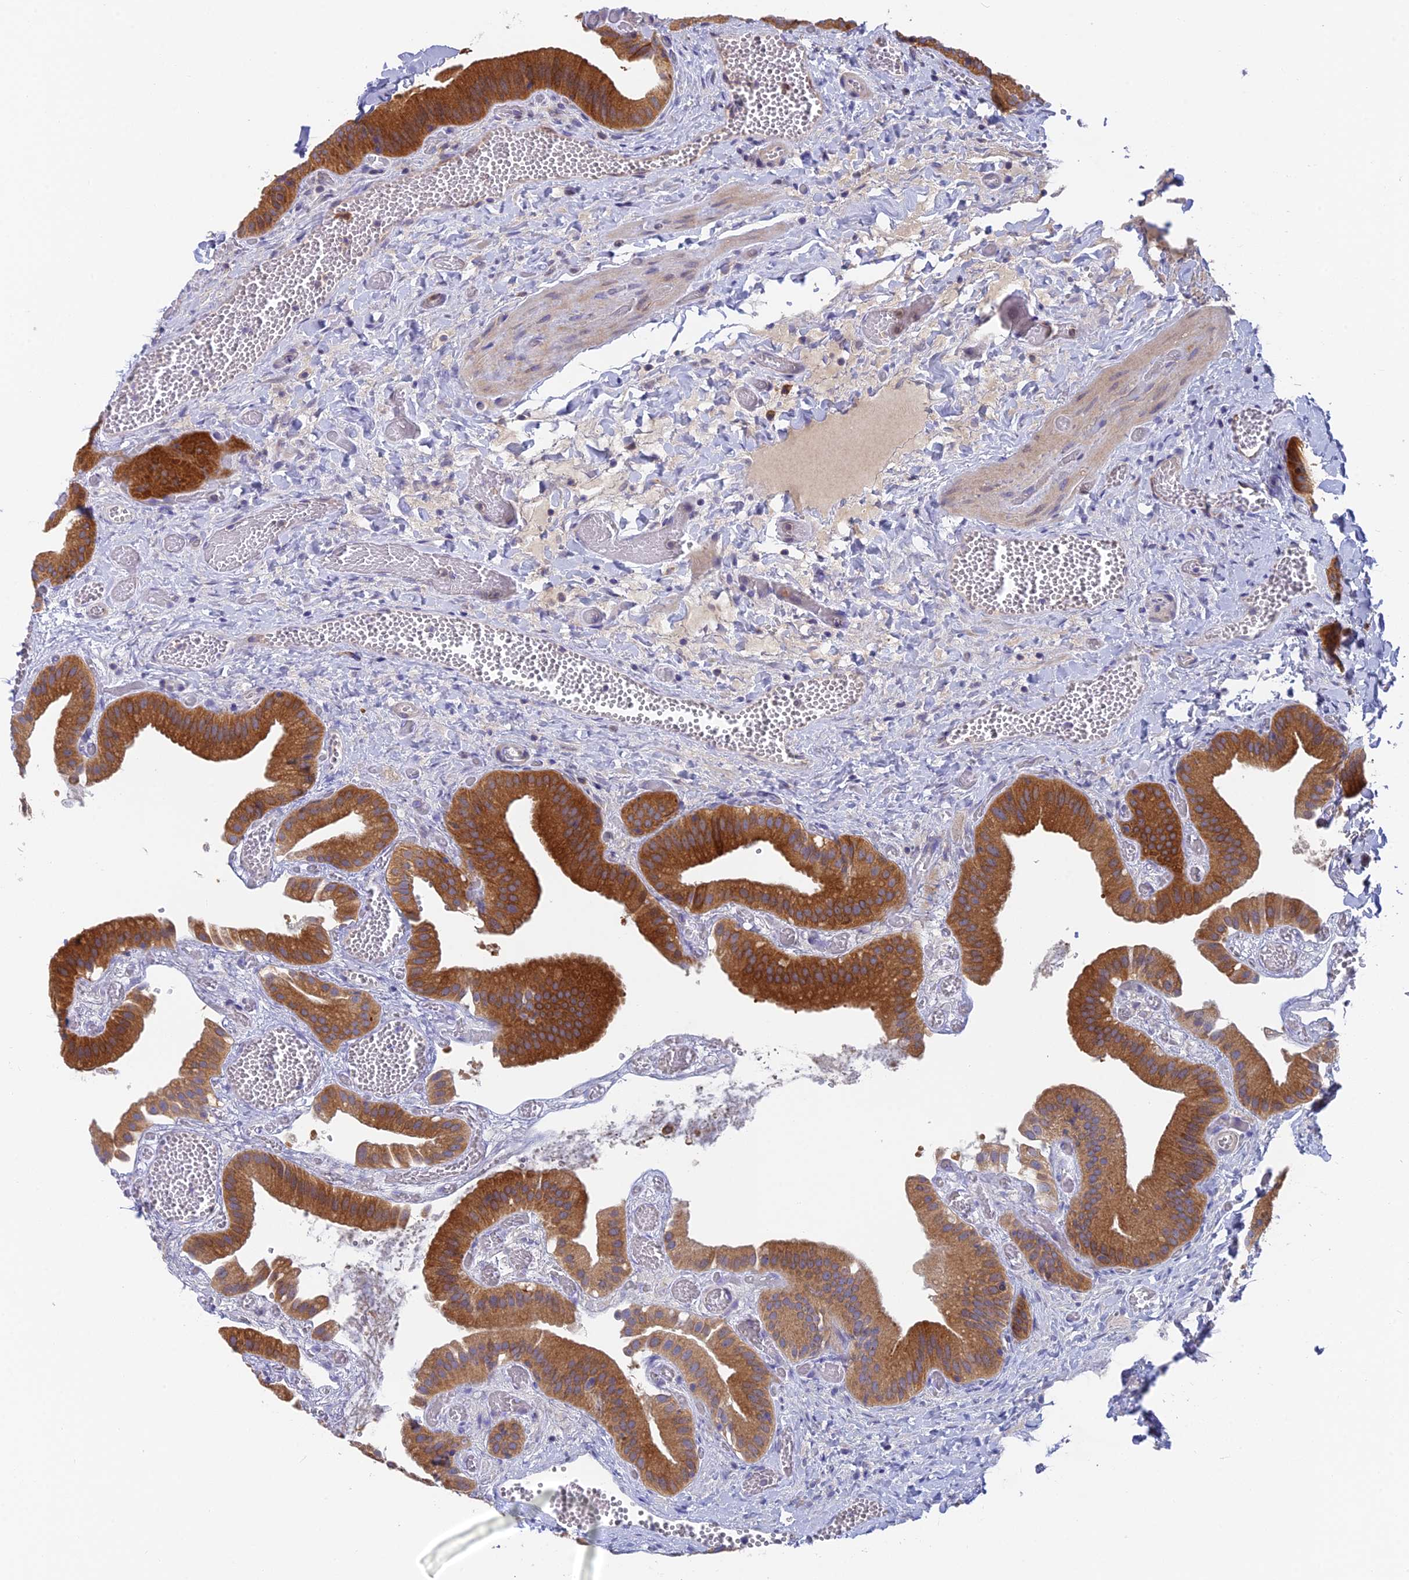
{"staining": {"intensity": "strong", "quantity": ">75%", "location": "cytoplasmic/membranous"}, "tissue": "gallbladder", "cell_type": "Glandular cells", "image_type": "normal", "snomed": [{"axis": "morphology", "description": "Normal tissue, NOS"}, {"axis": "topography", "description": "Gallbladder"}], "caption": "This photomicrograph exhibits immunohistochemistry staining of unremarkable gallbladder, with high strong cytoplasmic/membranous positivity in approximately >75% of glandular cells.", "gene": "IPO5", "patient": {"sex": "female", "age": 64}}